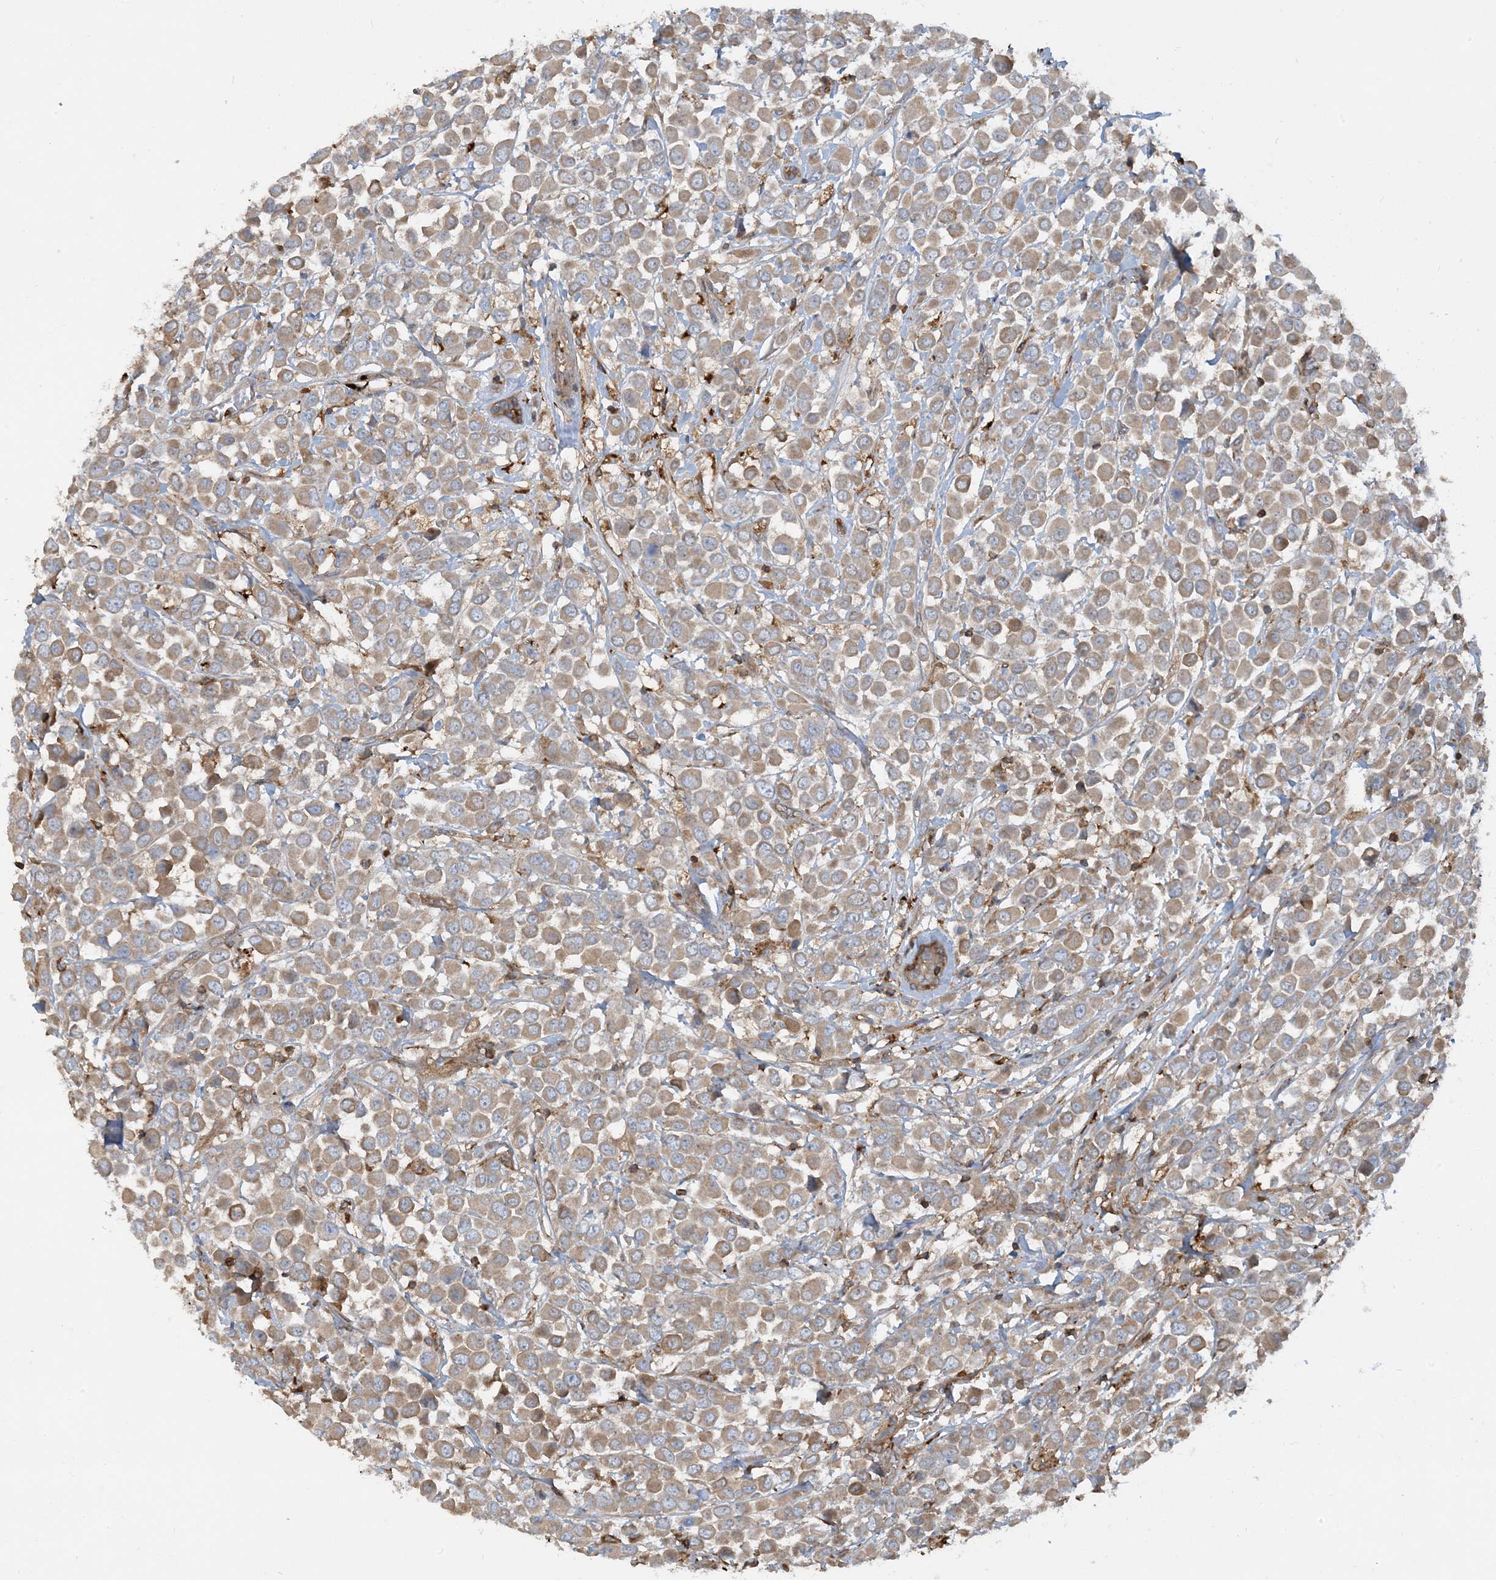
{"staining": {"intensity": "moderate", "quantity": ">75%", "location": "cytoplasmic/membranous"}, "tissue": "breast cancer", "cell_type": "Tumor cells", "image_type": "cancer", "snomed": [{"axis": "morphology", "description": "Duct carcinoma"}, {"axis": "topography", "description": "Breast"}], "caption": "Breast intraductal carcinoma stained with immunohistochemistry displays moderate cytoplasmic/membranous expression in about >75% of tumor cells.", "gene": "SFMBT2", "patient": {"sex": "female", "age": 61}}